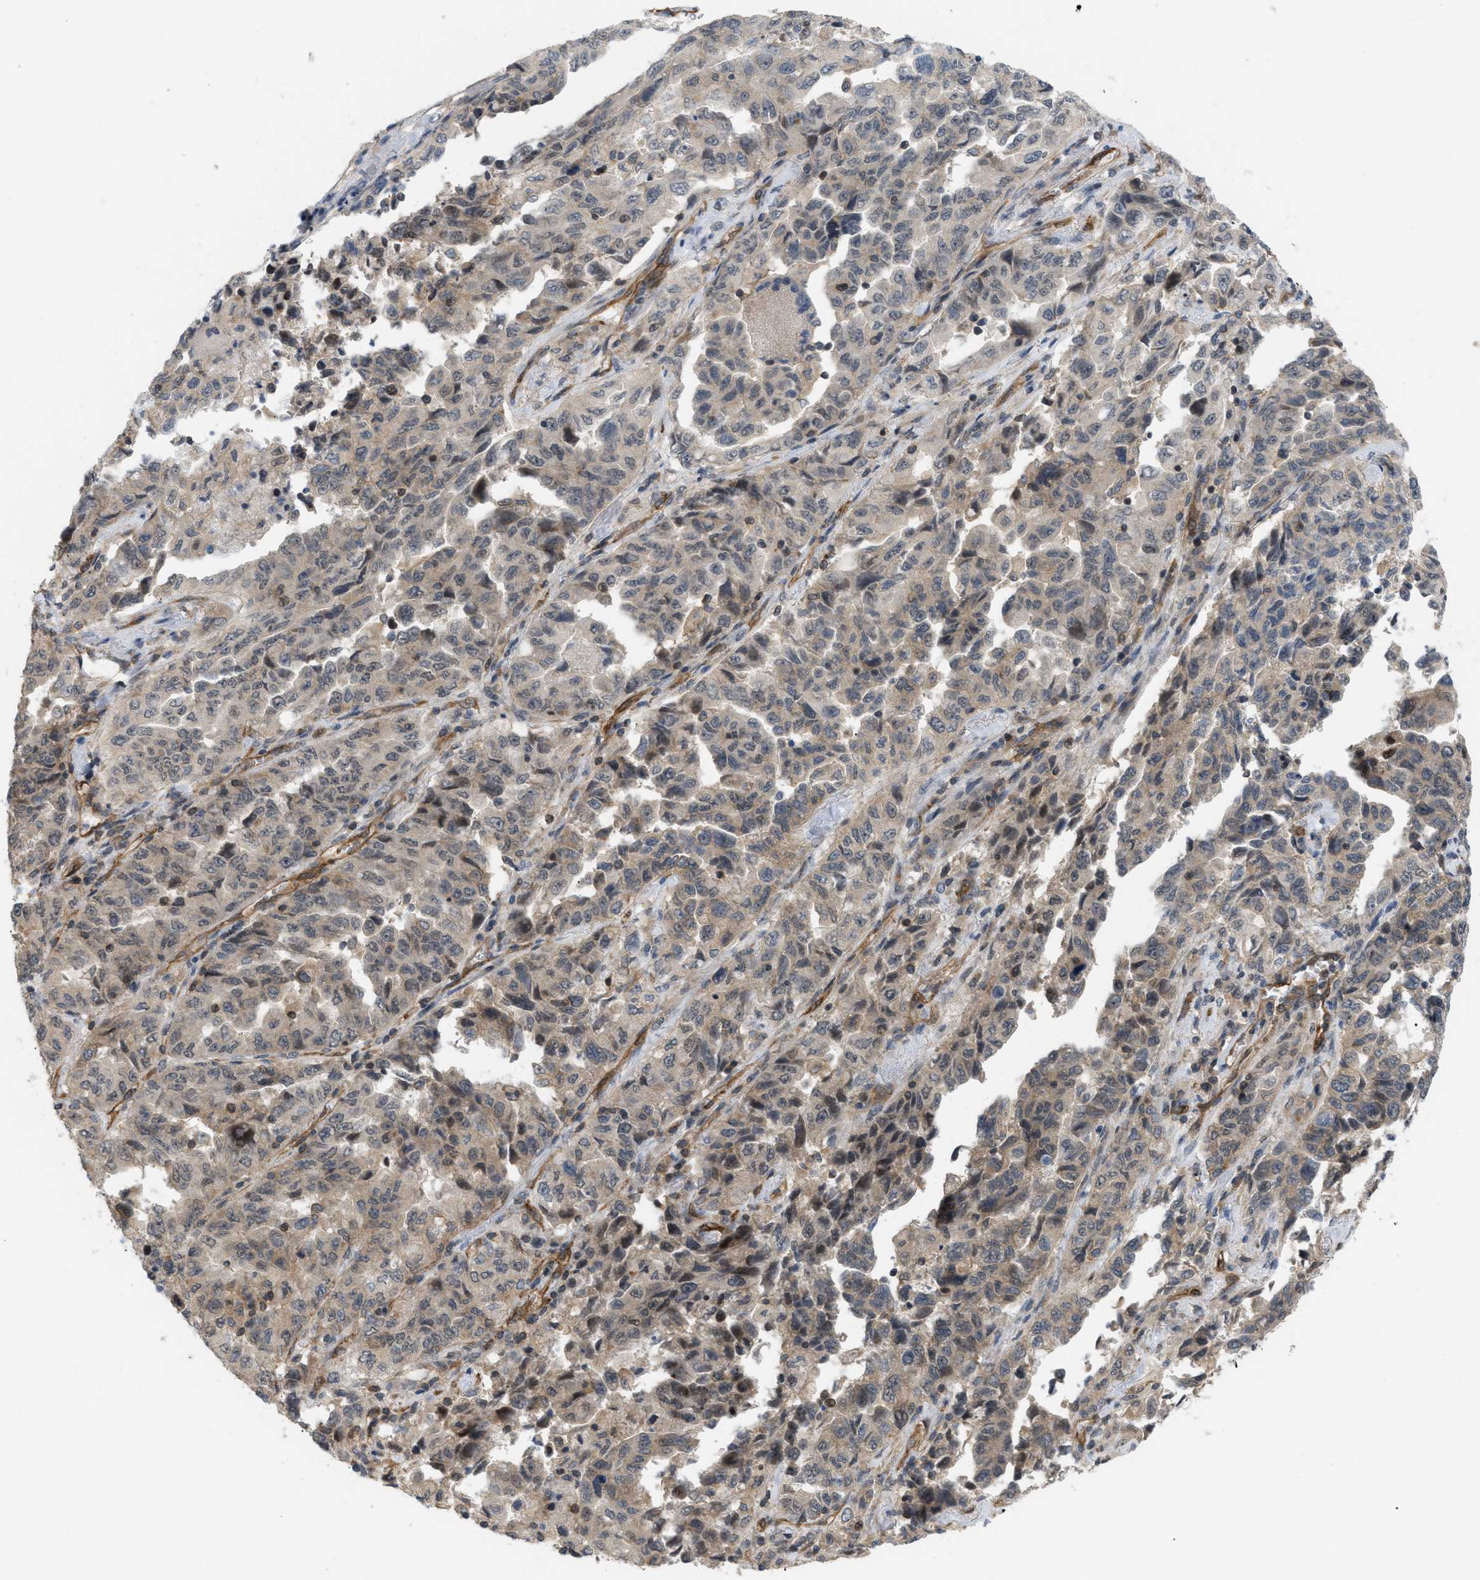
{"staining": {"intensity": "weak", "quantity": ">75%", "location": "cytoplasmic/membranous"}, "tissue": "lung cancer", "cell_type": "Tumor cells", "image_type": "cancer", "snomed": [{"axis": "morphology", "description": "Adenocarcinoma, NOS"}, {"axis": "topography", "description": "Lung"}], "caption": "Lung cancer tissue displays weak cytoplasmic/membranous positivity in about >75% of tumor cells, visualized by immunohistochemistry.", "gene": "PALMD", "patient": {"sex": "female", "age": 51}}